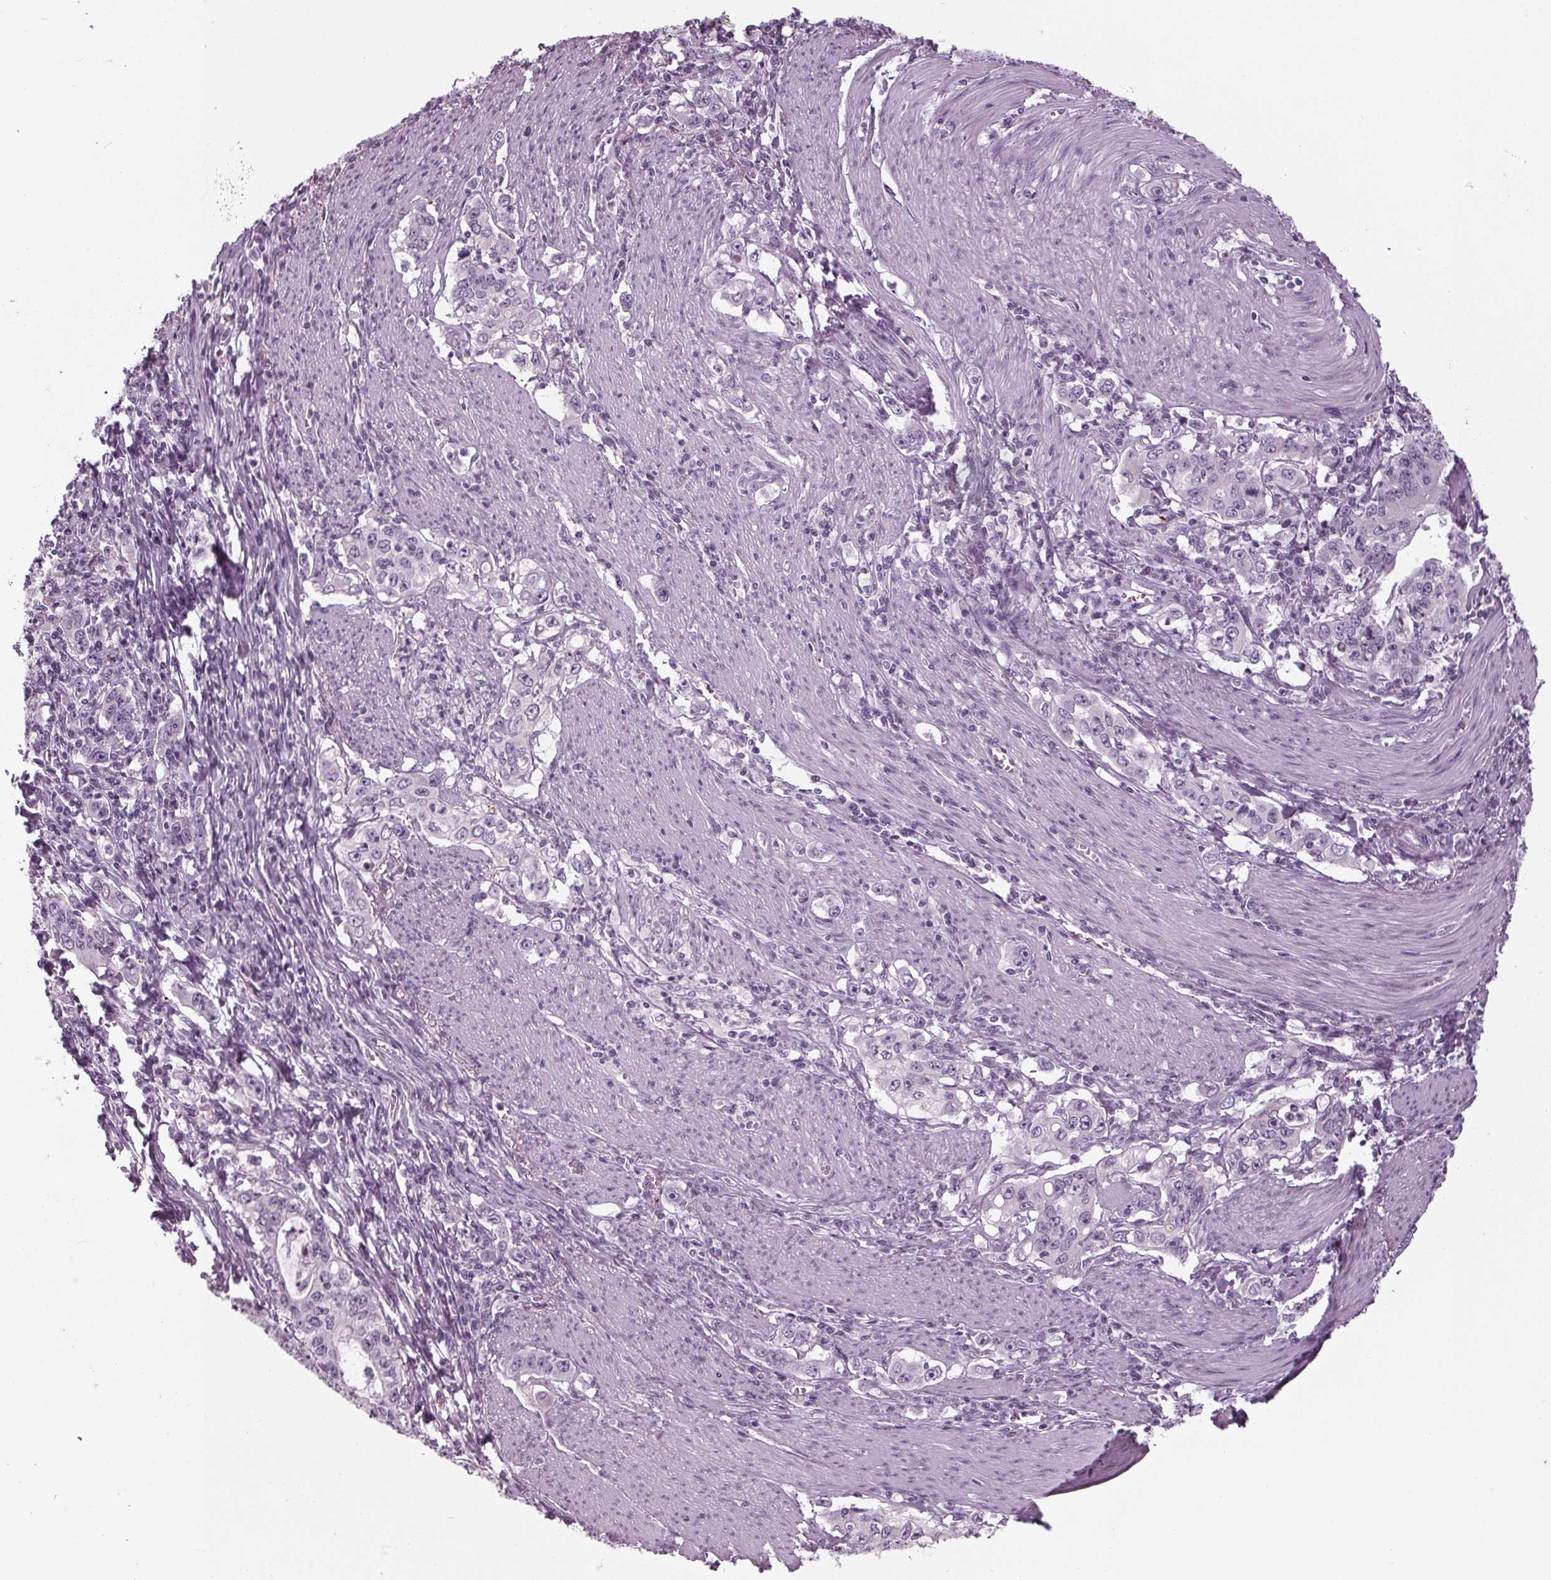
{"staining": {"intensity": "moderate", "quantity": "<25%", "location": "cytoplasmic/membranous"}, "tissue": "stomach cancer", "cell_type": "Tumor cells", "image_type": "cancer", "snomed": [{"axis": "morphology", "description": "Adenocarcinoma, NOS"}, {"axis": "topography", "description": "Stomach, lower"}], "caption": "Approximately <25% of tumor cells in human stomach adenocarcinoma exhibit moderate cytoplasmic/membranous protein positivity as visualized by brown immunohistochemical staining.", "gene": "CYP3A43", "patient": {"sex": "female", "age": 72}}